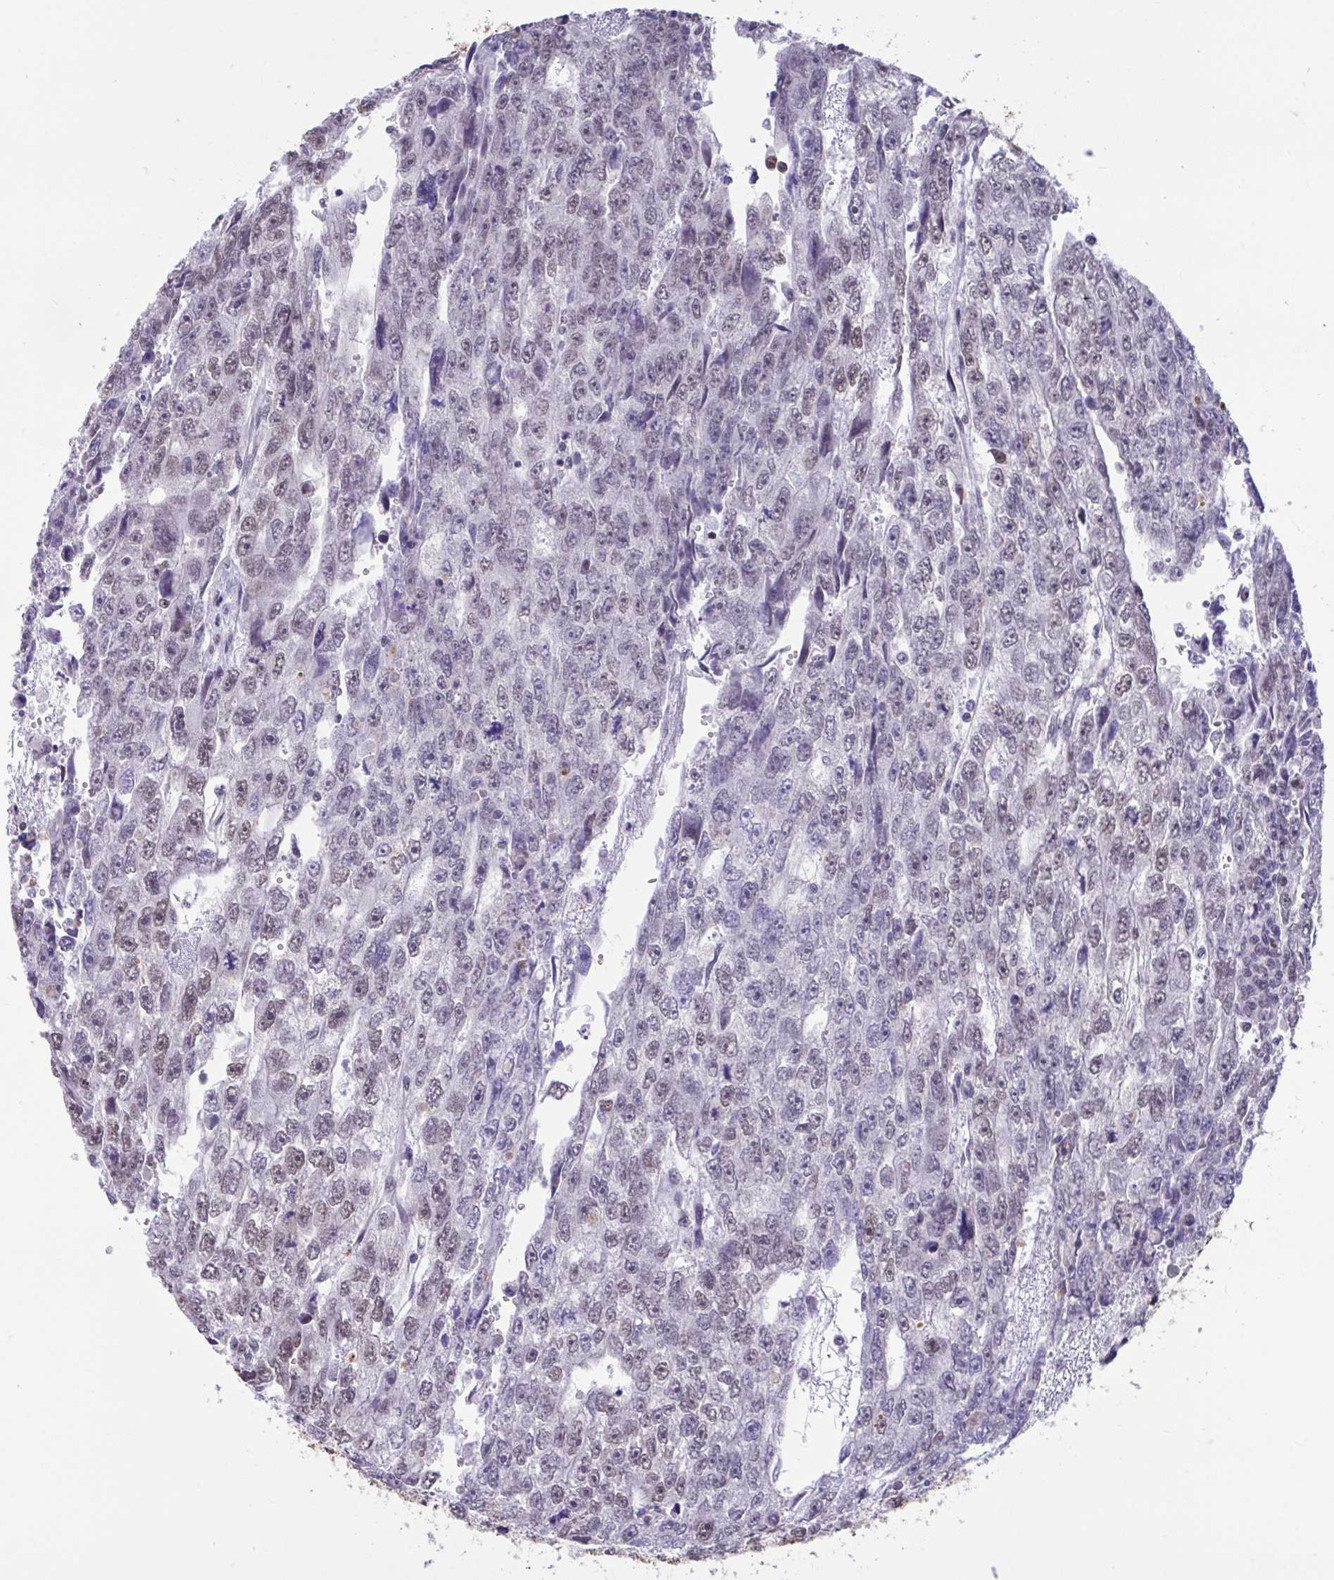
{"staining": {"intensity": "weak", "quantity": "25%-75%", "location": "nuclear"}, "tissue": "testis cancer", "cell_type": "Tumor cells", "image_type": "cancer", "snomed": [{"axis": "morphology", "description": "Carcinoma, Embryonal, NOS"}, {"axis": "topography", "description": "Testis"}], "caption": "Weak nuclear staining for a protein is seen in approximately 25%-75% of tumor cells of testis embryonal carcinoma using immunohistochemistry.", "gene": "HNRNPDL", "patient": {"sex": "male", "age": 20}}